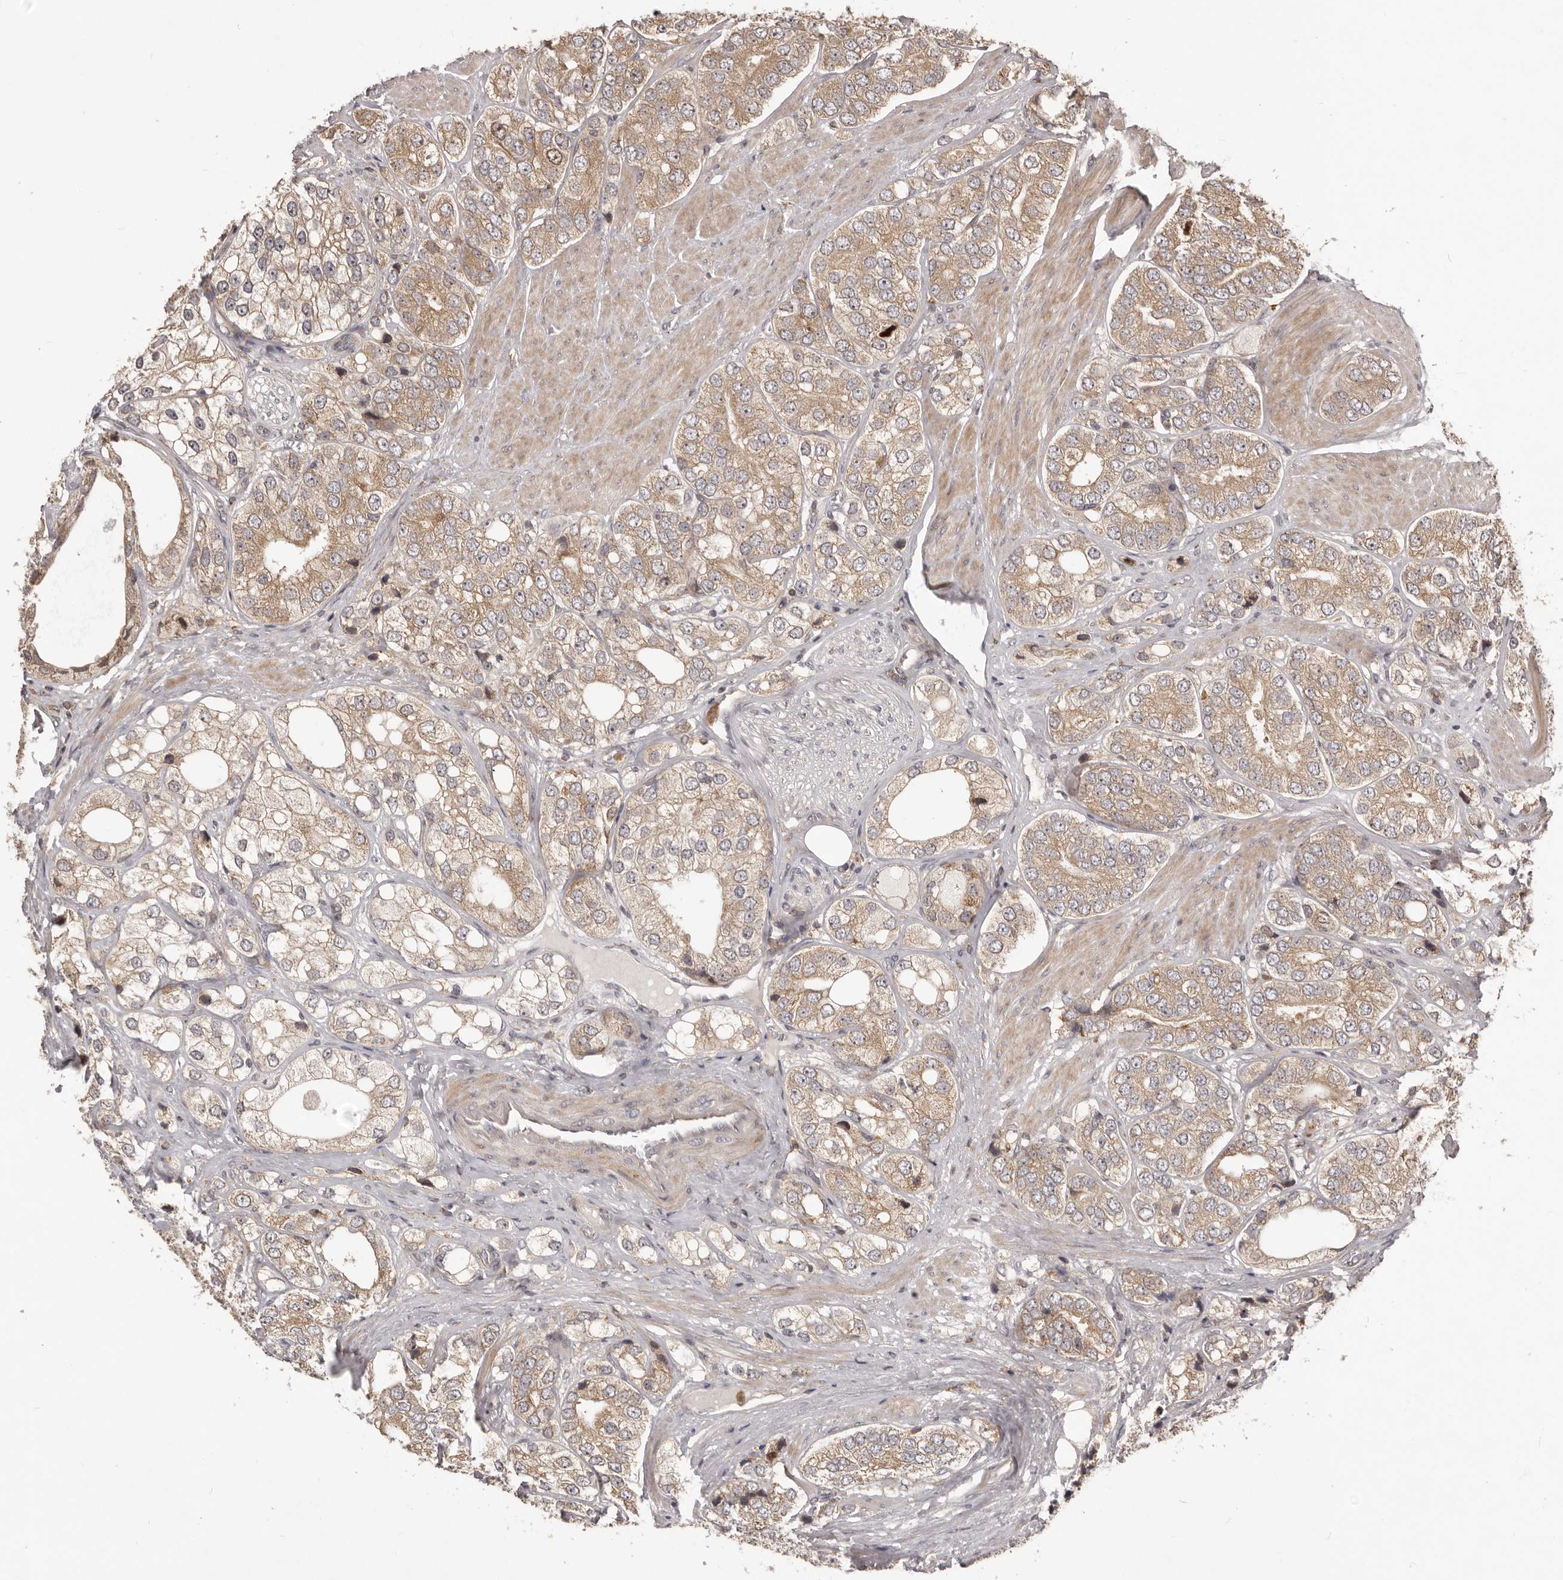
{"staining": {"intensity": "moderate", "quantity": ">75%", "location": "cytoplasmic/membranous"}, "tissue": "prostate cancer", "cell_type": "Tumor cells", "image_type": "cancer", "snomed": [{"axis": "morphology", "description": "Adenocarcinoma, High grade"}, {"axis": "topography", "description": "Prostate"}], "caption": "Prostate high-grade adenocarcinoma stained for a protein (brown) exhibits moderate cytoplasmic/membranous positive staining in approximately >75% of tumor cells.", "gene": "RNF187", "patient": {"sex": "male", "age": 50}}